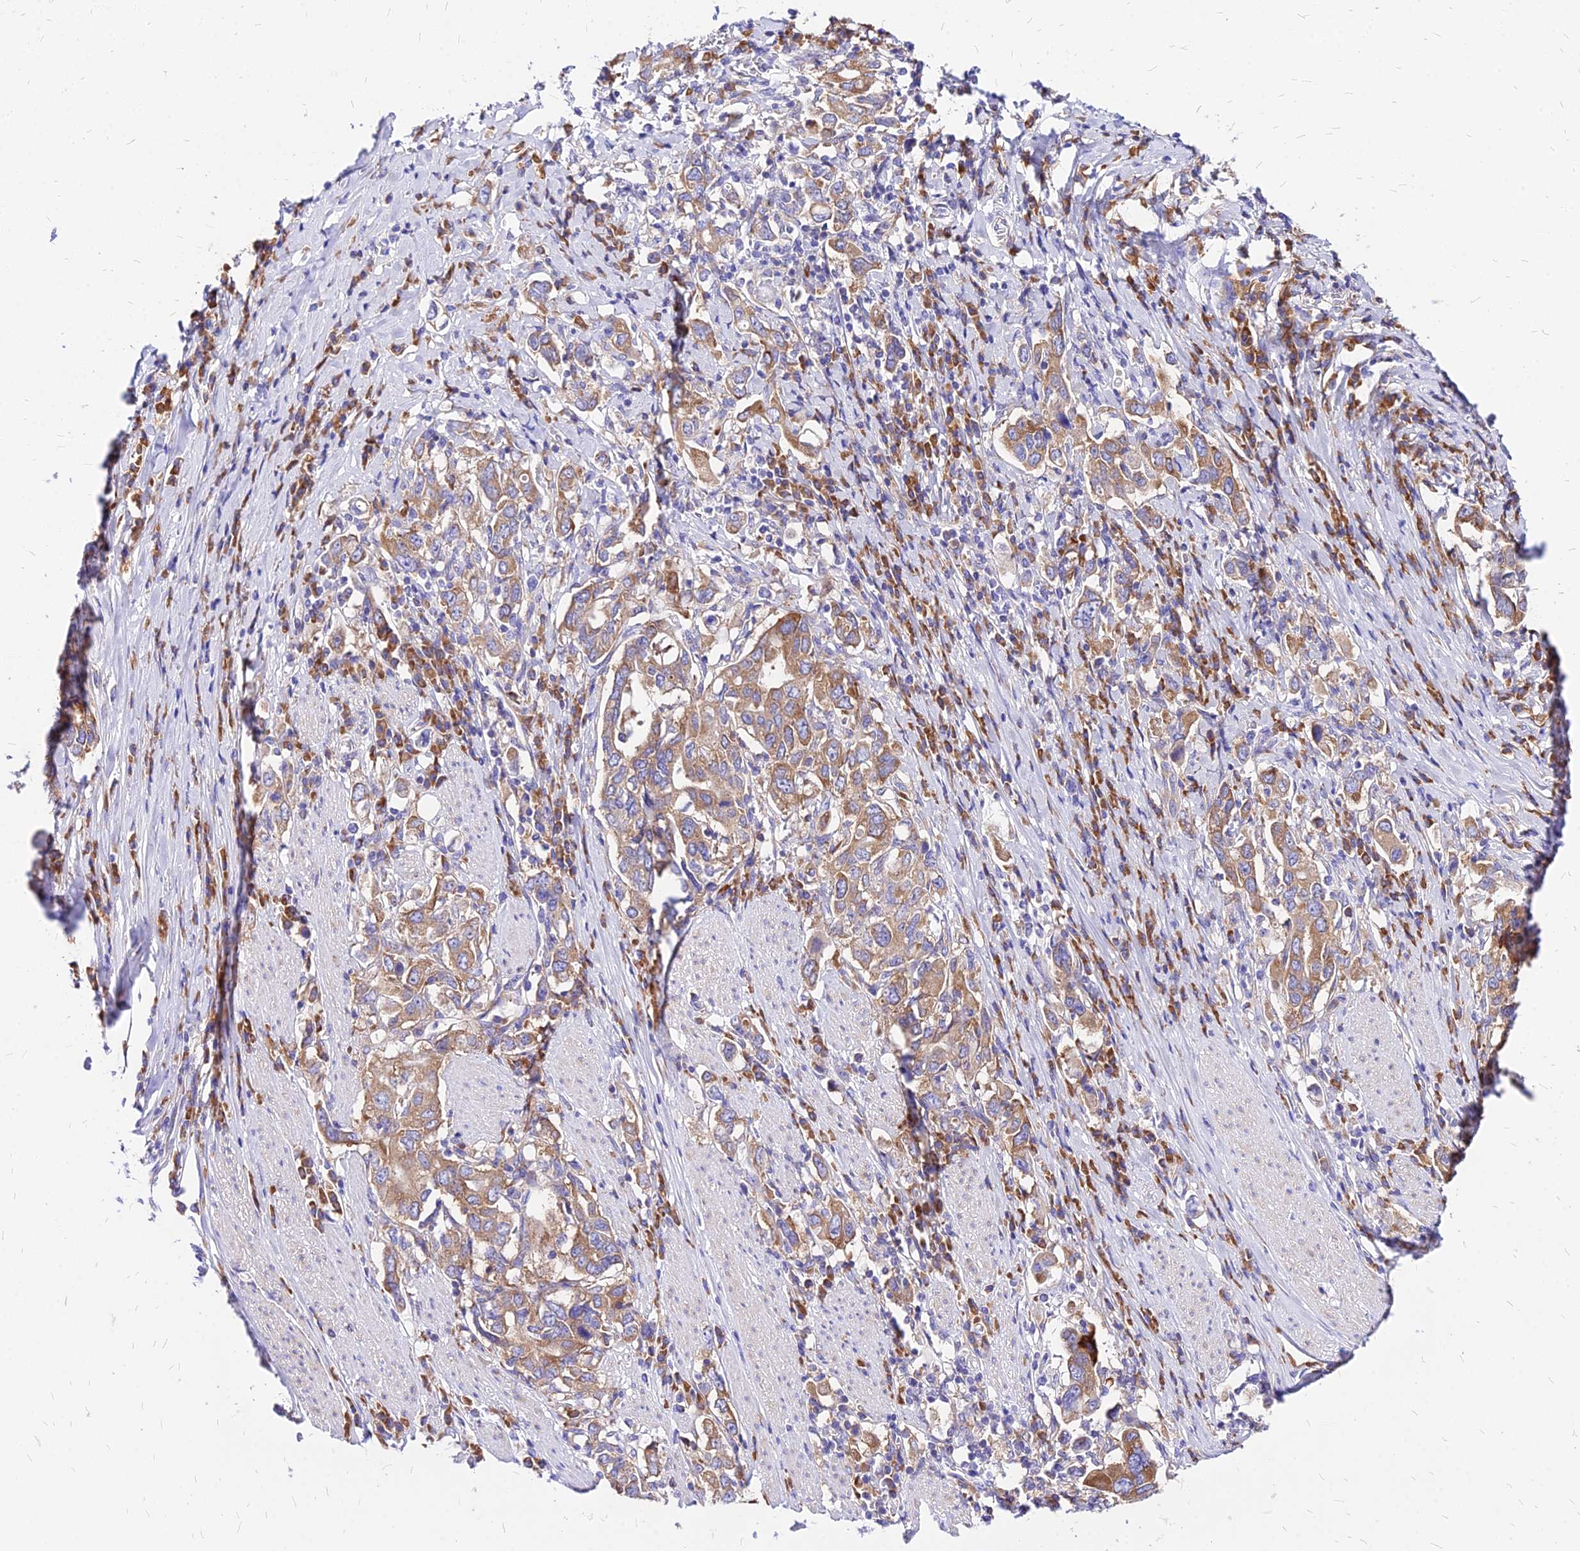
{"staining": {"intensity": "moderate", "quantity": ">75%", "location": "cytoplasmic/membranous"}, "tissue": "stomach cancer", "cell_type": "Tumor cells", "image_type": "cancer", "snomed": [{"axis": "morphology", "description": "Adenocarcinoma, NOS"}, {"axis": "topography", "description": "Stomach, upper"}, {"axis": "topography", "description": "Stomach"}], "caption": "DAB (3,3'-diaminobenzidine) immunohistochemical staining of adenocarcinoma (stomach) demonstrates moderate cytoplasmic/membranous protein positivity in about >75% of tumor cells.", "gene": "RPL19", "patient": {"sex": "male", "age": 62}}